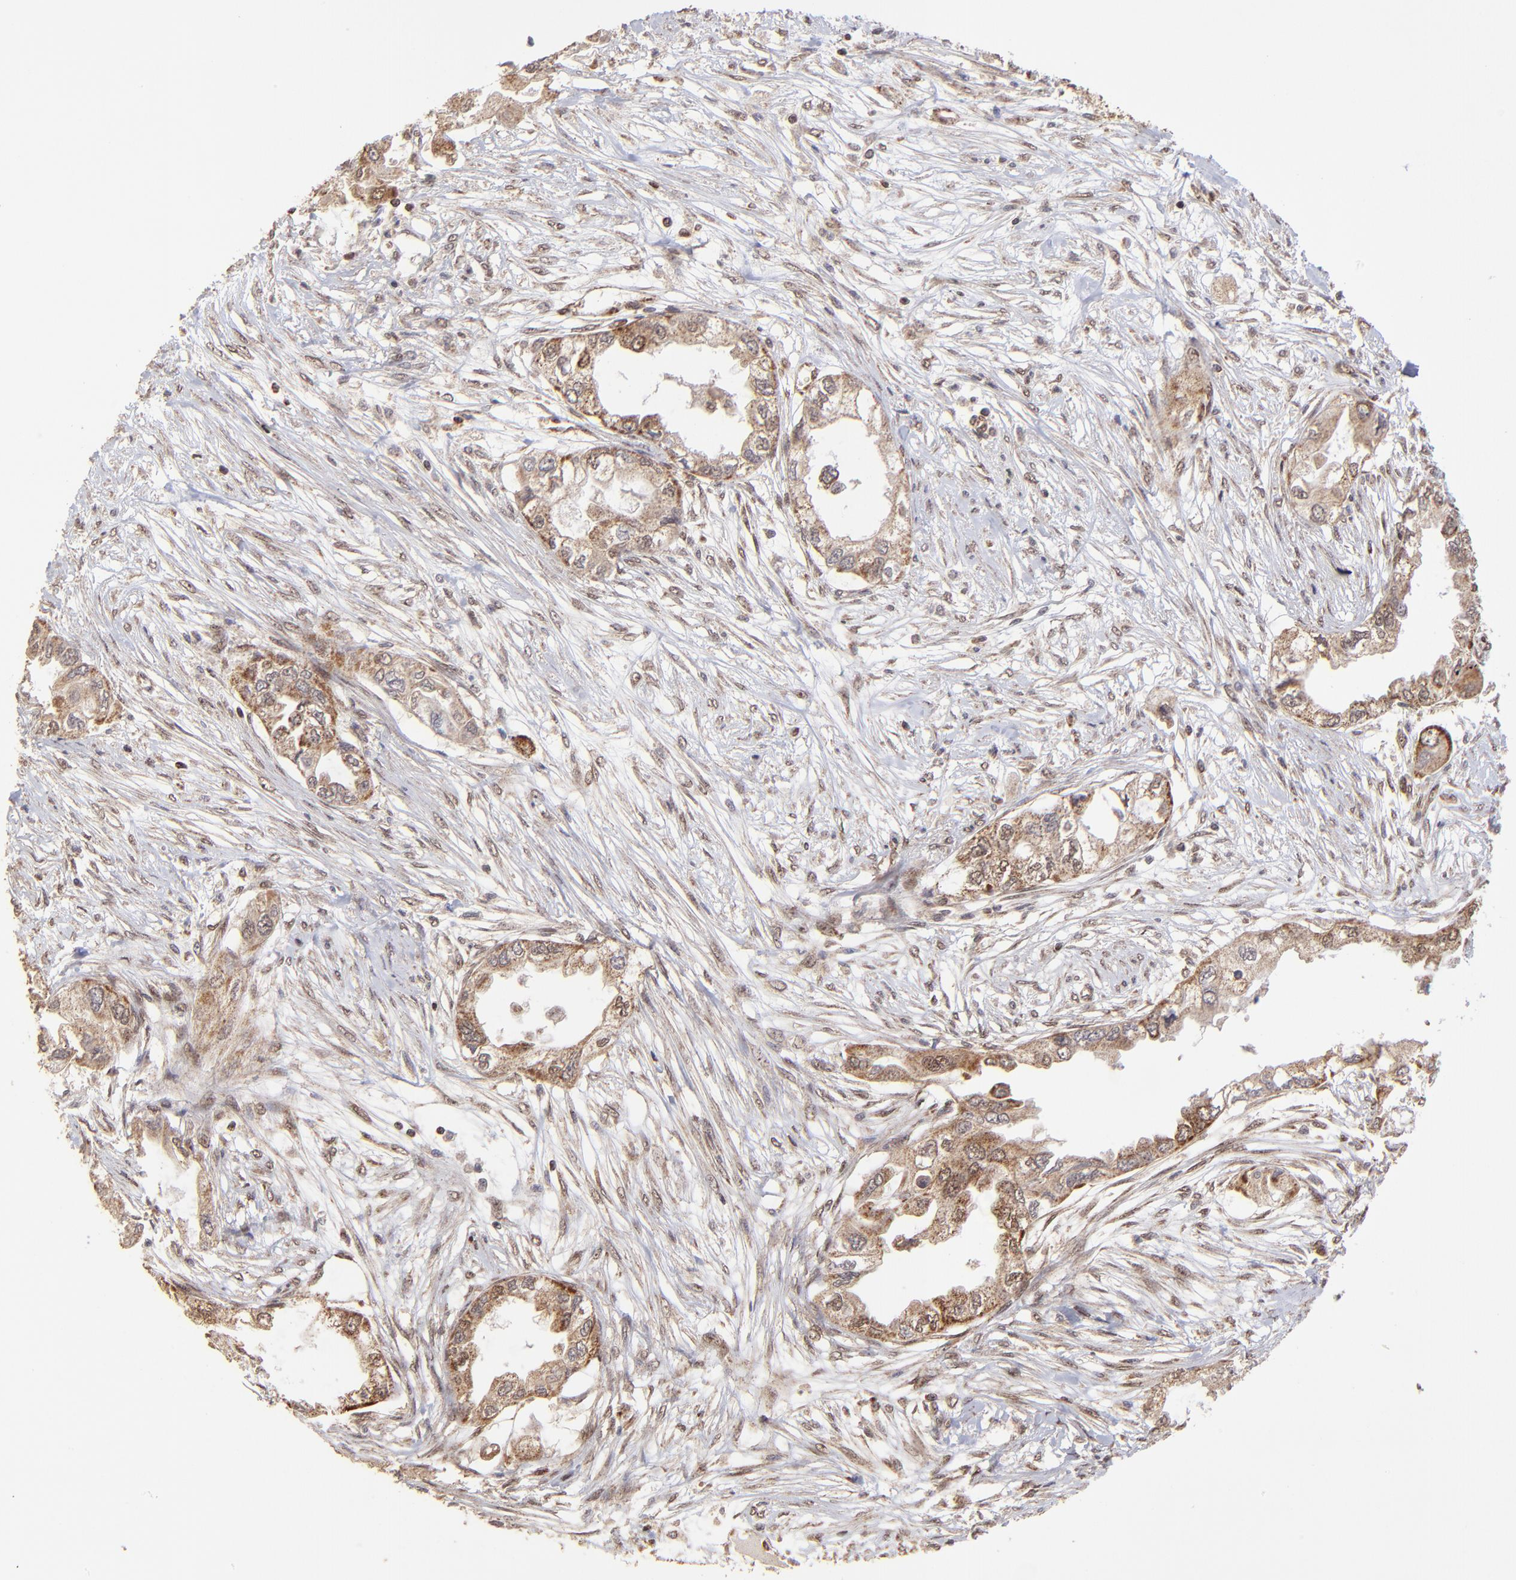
{"staining": {"intensity": "moderate", "quantity": ">75%", "location": "cytoplasmic/membranous"}, "tissue": "endometrial cancer", "cell_type": "Tumor cells", "image_type": "cancer", "snomed": [{"axis": "morphology", "description": "Adenocarcinoma, NOS"}, {"axis": "topography", "description": "Endometrium"}], "caption": "There is medium levels of moderate cytoplasmic/membranous positivity in tumor cells of adenocarcinoma (endometrial), as demonstrated by immunohistochemical staining (brown color).", "gene": "MED15", "patient": {"sex": "female", "age": 67}}